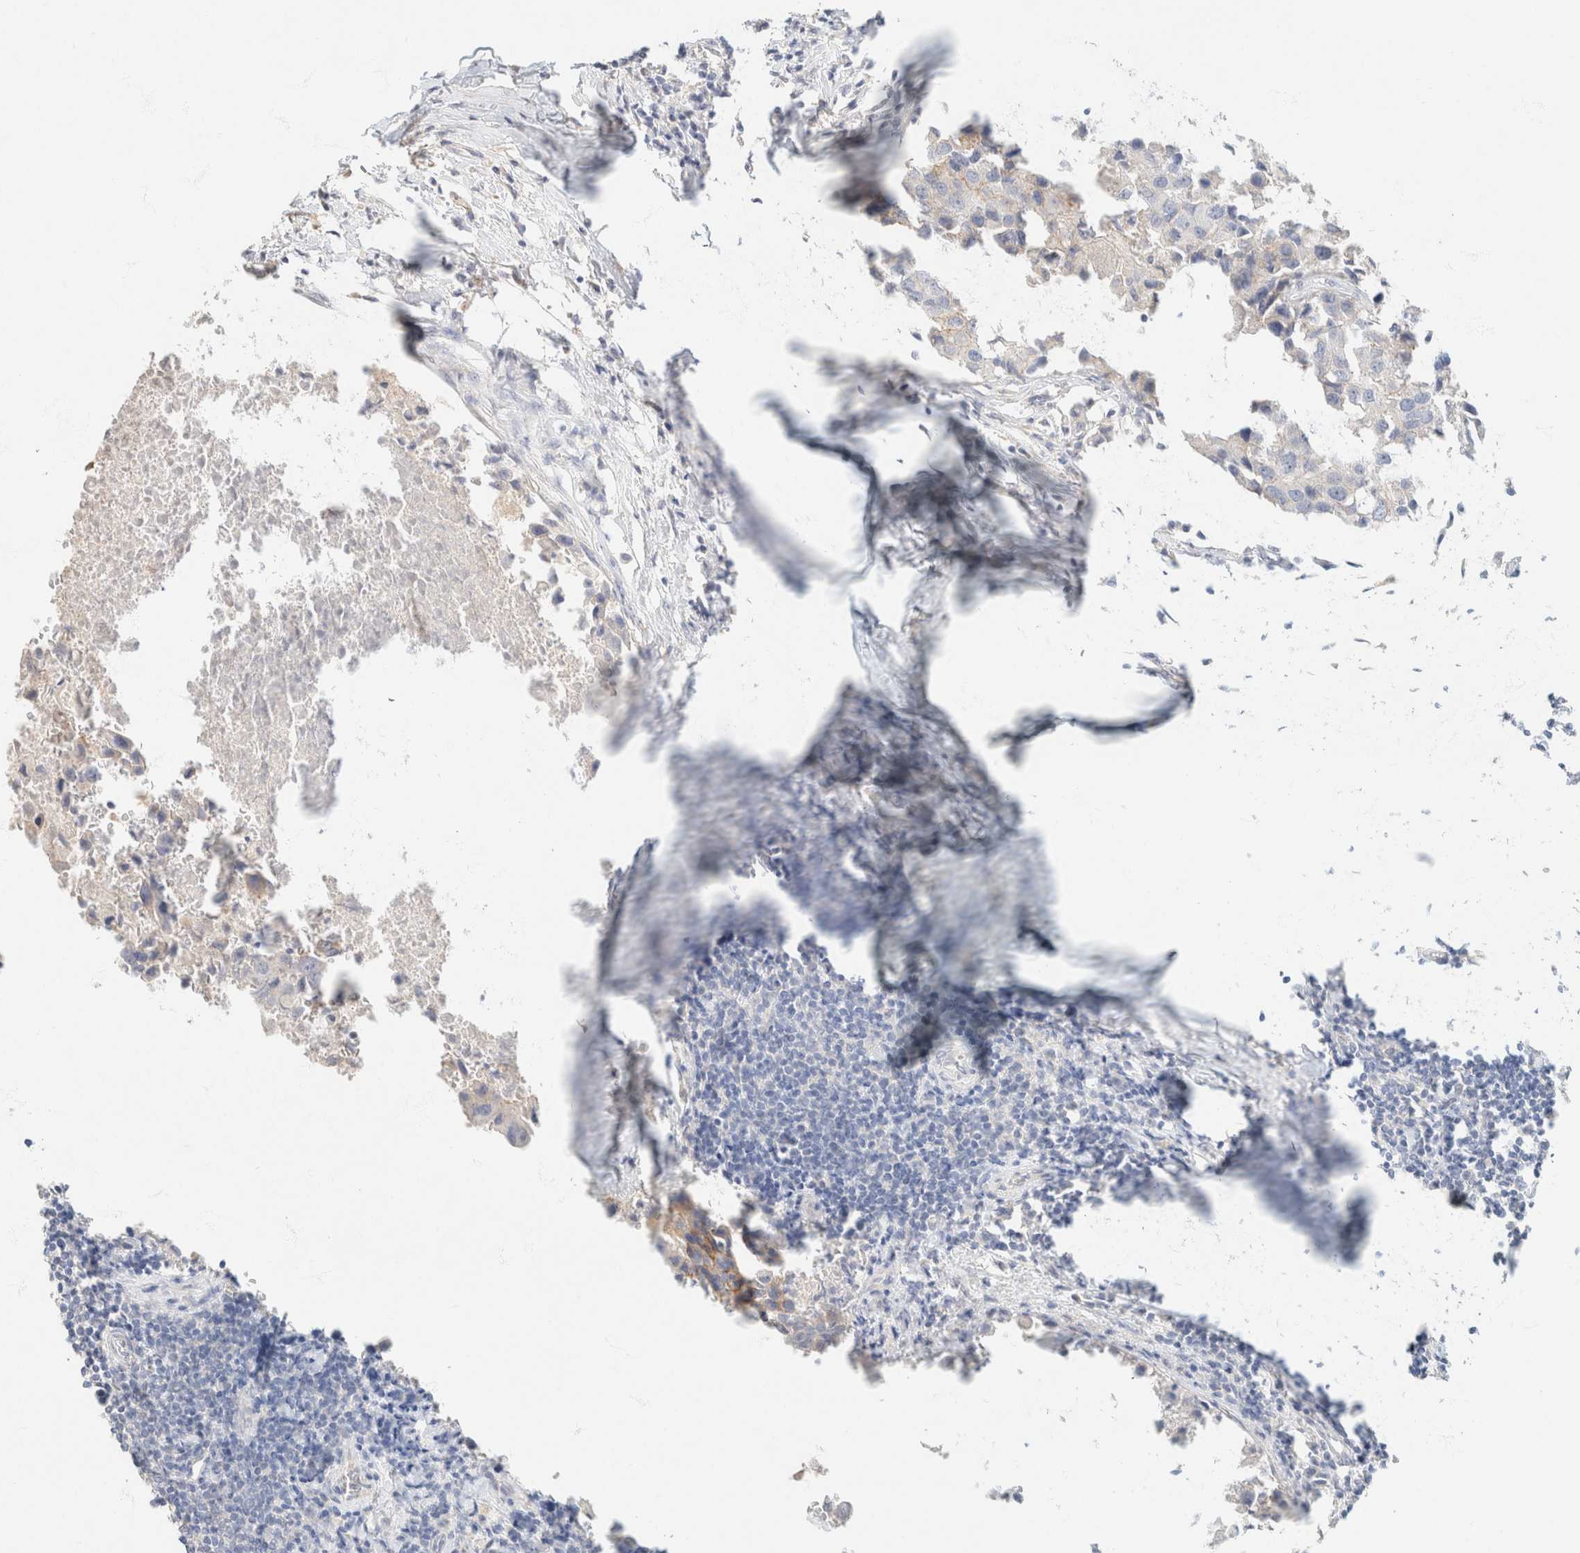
{"staining": {"intensity": "negative", "quantity": "none", "location": "none"}, "tissue": "breast cancer", "cell_type": "Tumor cells", "image_type": "cancer", "snomed": [{"axis": "morphology", "description": "Duct carcinoma"}, {"axis": "topography", "description": "Breast"}], "caption": "This is an IHC image of breast cancer (intraductal carcinoma). There is no positivity in tumor cells.", "gene": "CA12", "patient": {"sex": "female", "age": 27}}